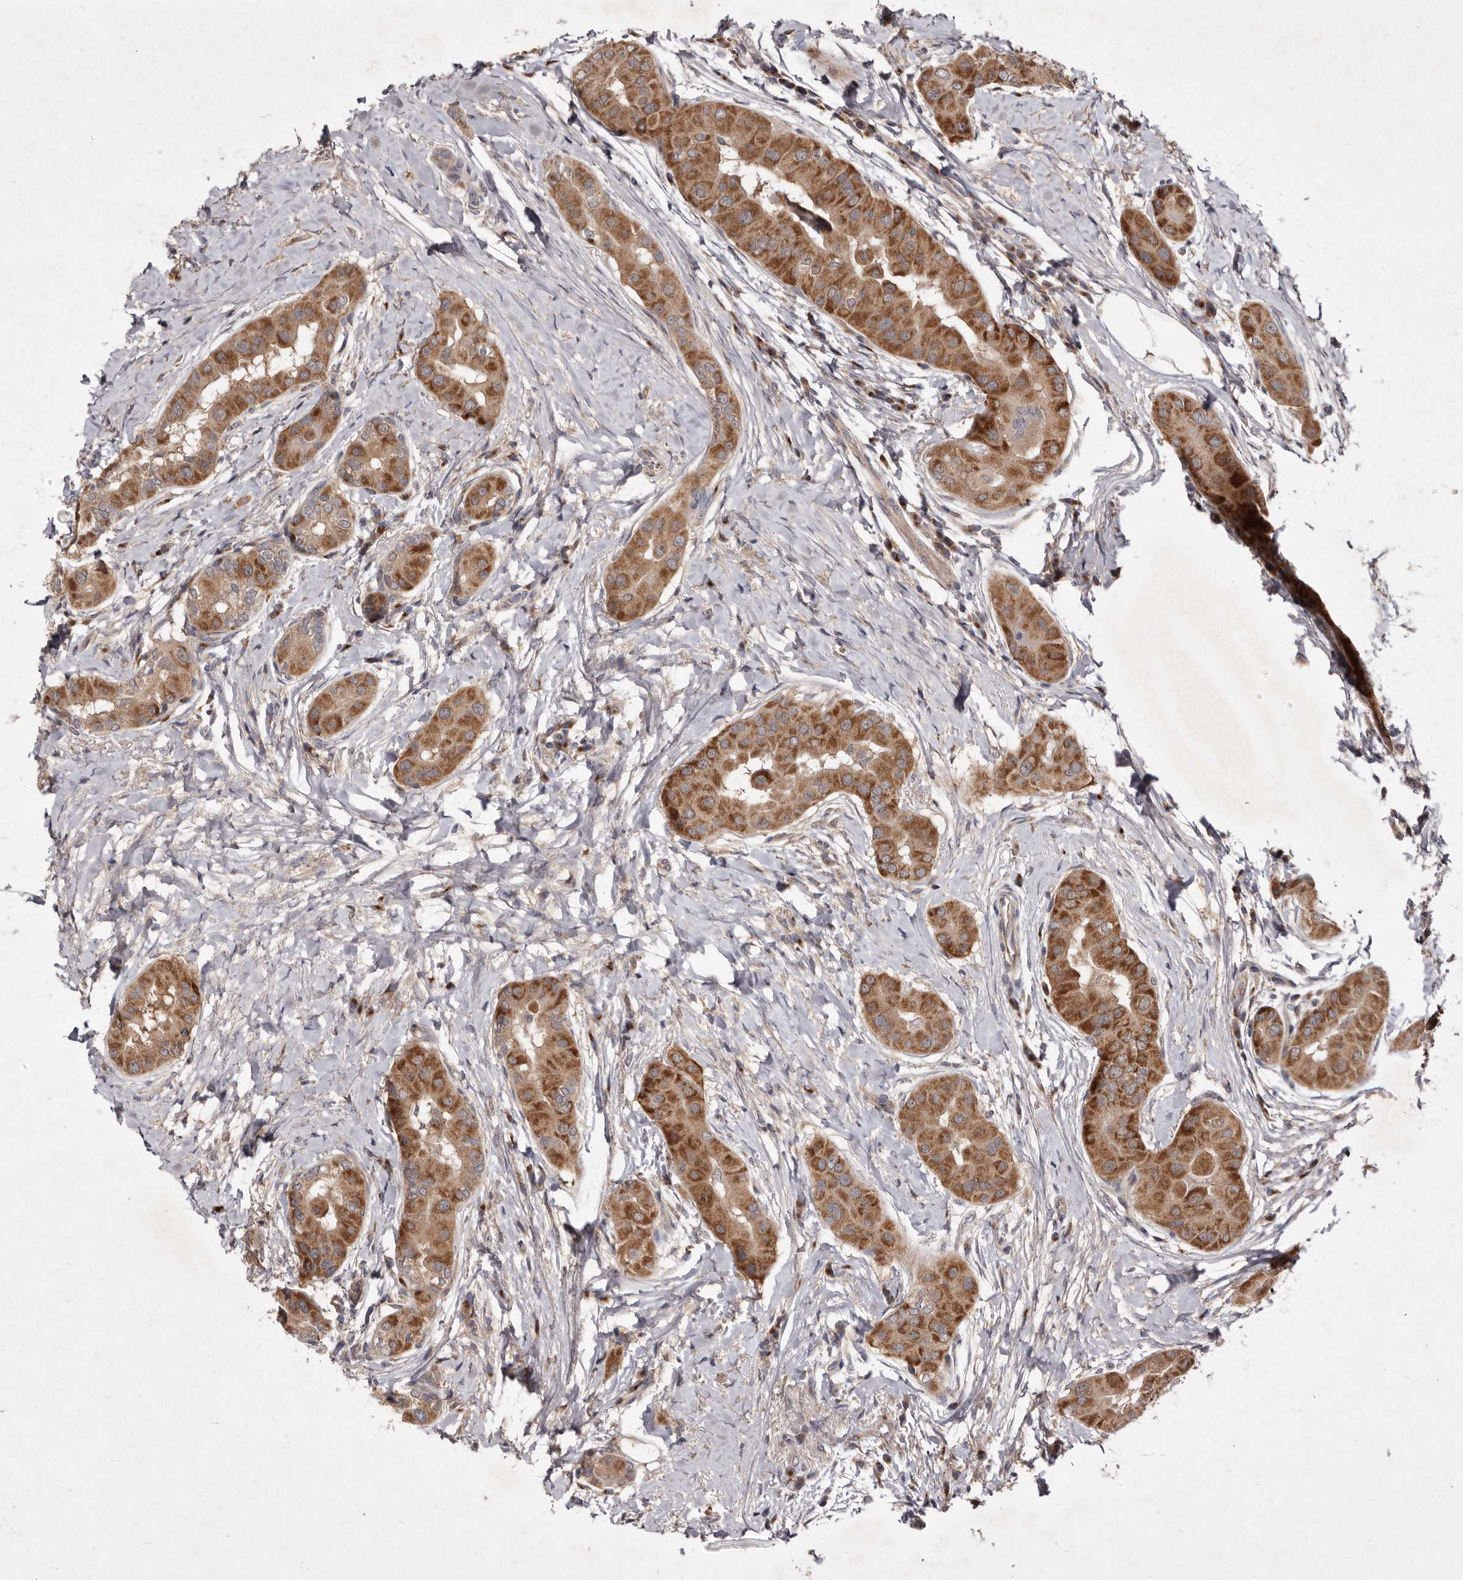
{"staining": {"intensity": "moderate", "quantity": ">75%", "location": "cytoplasmic/membranous"}, "tissue": "thyroid cancer", "cell_type": "Tumor cells", "image_type": "cancer", "snomed": [{"axis": "morphology", "description": "Papillary adenocarcinoma, NOS"}, {"axis": "topography", "description": "Thyroid gland"}], "caption": "IHC staining of thyroid cancer, which demonstrates medium levels of moderate cytoplasmic/membranous staining in about >75% of tumor cells indicating moderate cytoplasmic/membranous protein expression. The staining was performed using DAB (3,3'-diaminobenzidine) (brown) for protein detection and nuclei were counterstained in hematoxylin (blue).", "gene": "FLAD1", "patient": {"sex": "male", "age": 33}}